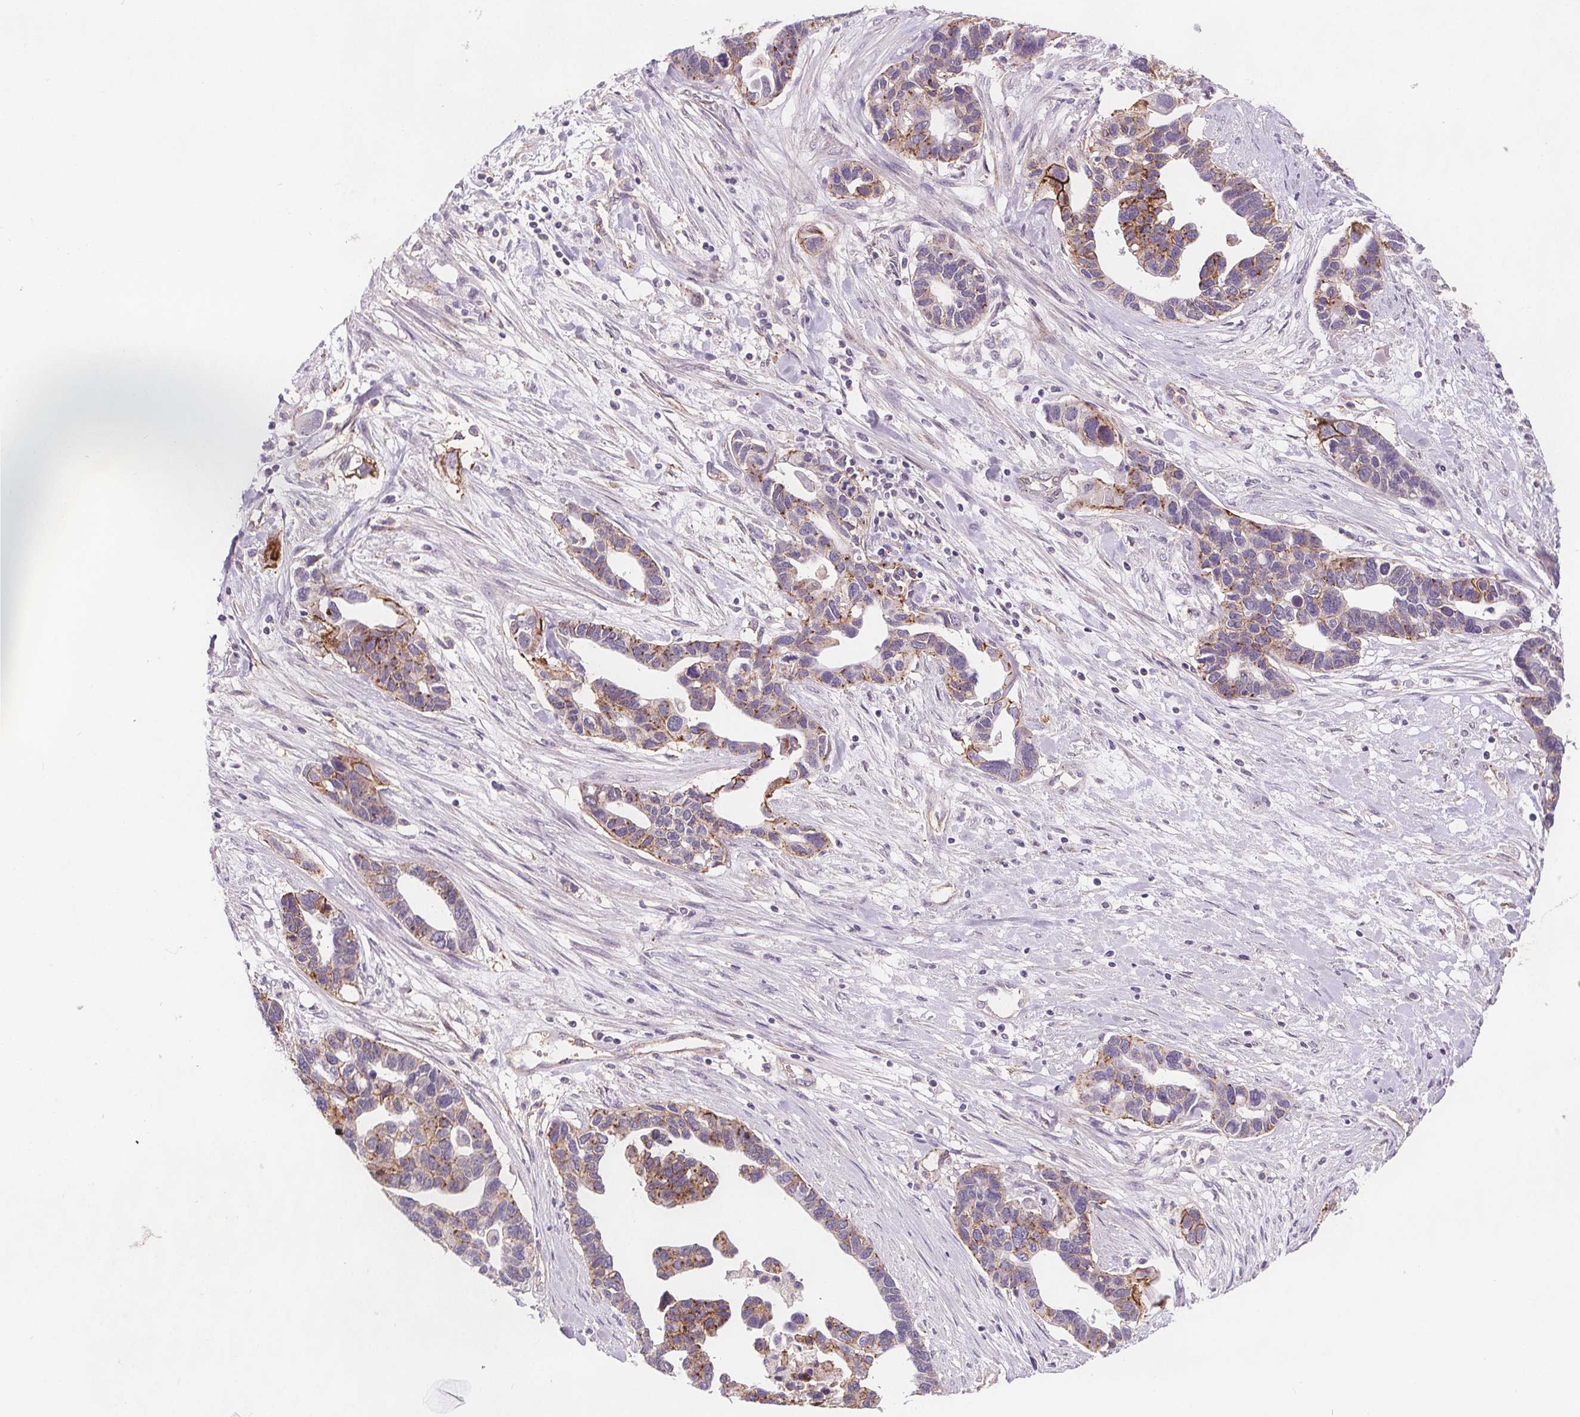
{"staining": {"intensity": "moderate", "quantity": "25%-75%", "location": "cytoplasmic/membranous"}, "tissue": "ovarian cancer", "cell_type": "Tumor cells", "image_type": "cancer", "snomed": [{"axis": "morphology", "description": "Cystadenocarcinoma, serous, NOS"}, {"axis": "topography", "description": "Ovary"}], "caption": "Protein expression analysis of ovarian cancer demonstrates moderate cytoplasmic/membranous positivity in about 25%-75% of tumor cells.", "gene": "ATP1A1", "patient": {"sex": "female", "age": 54}}